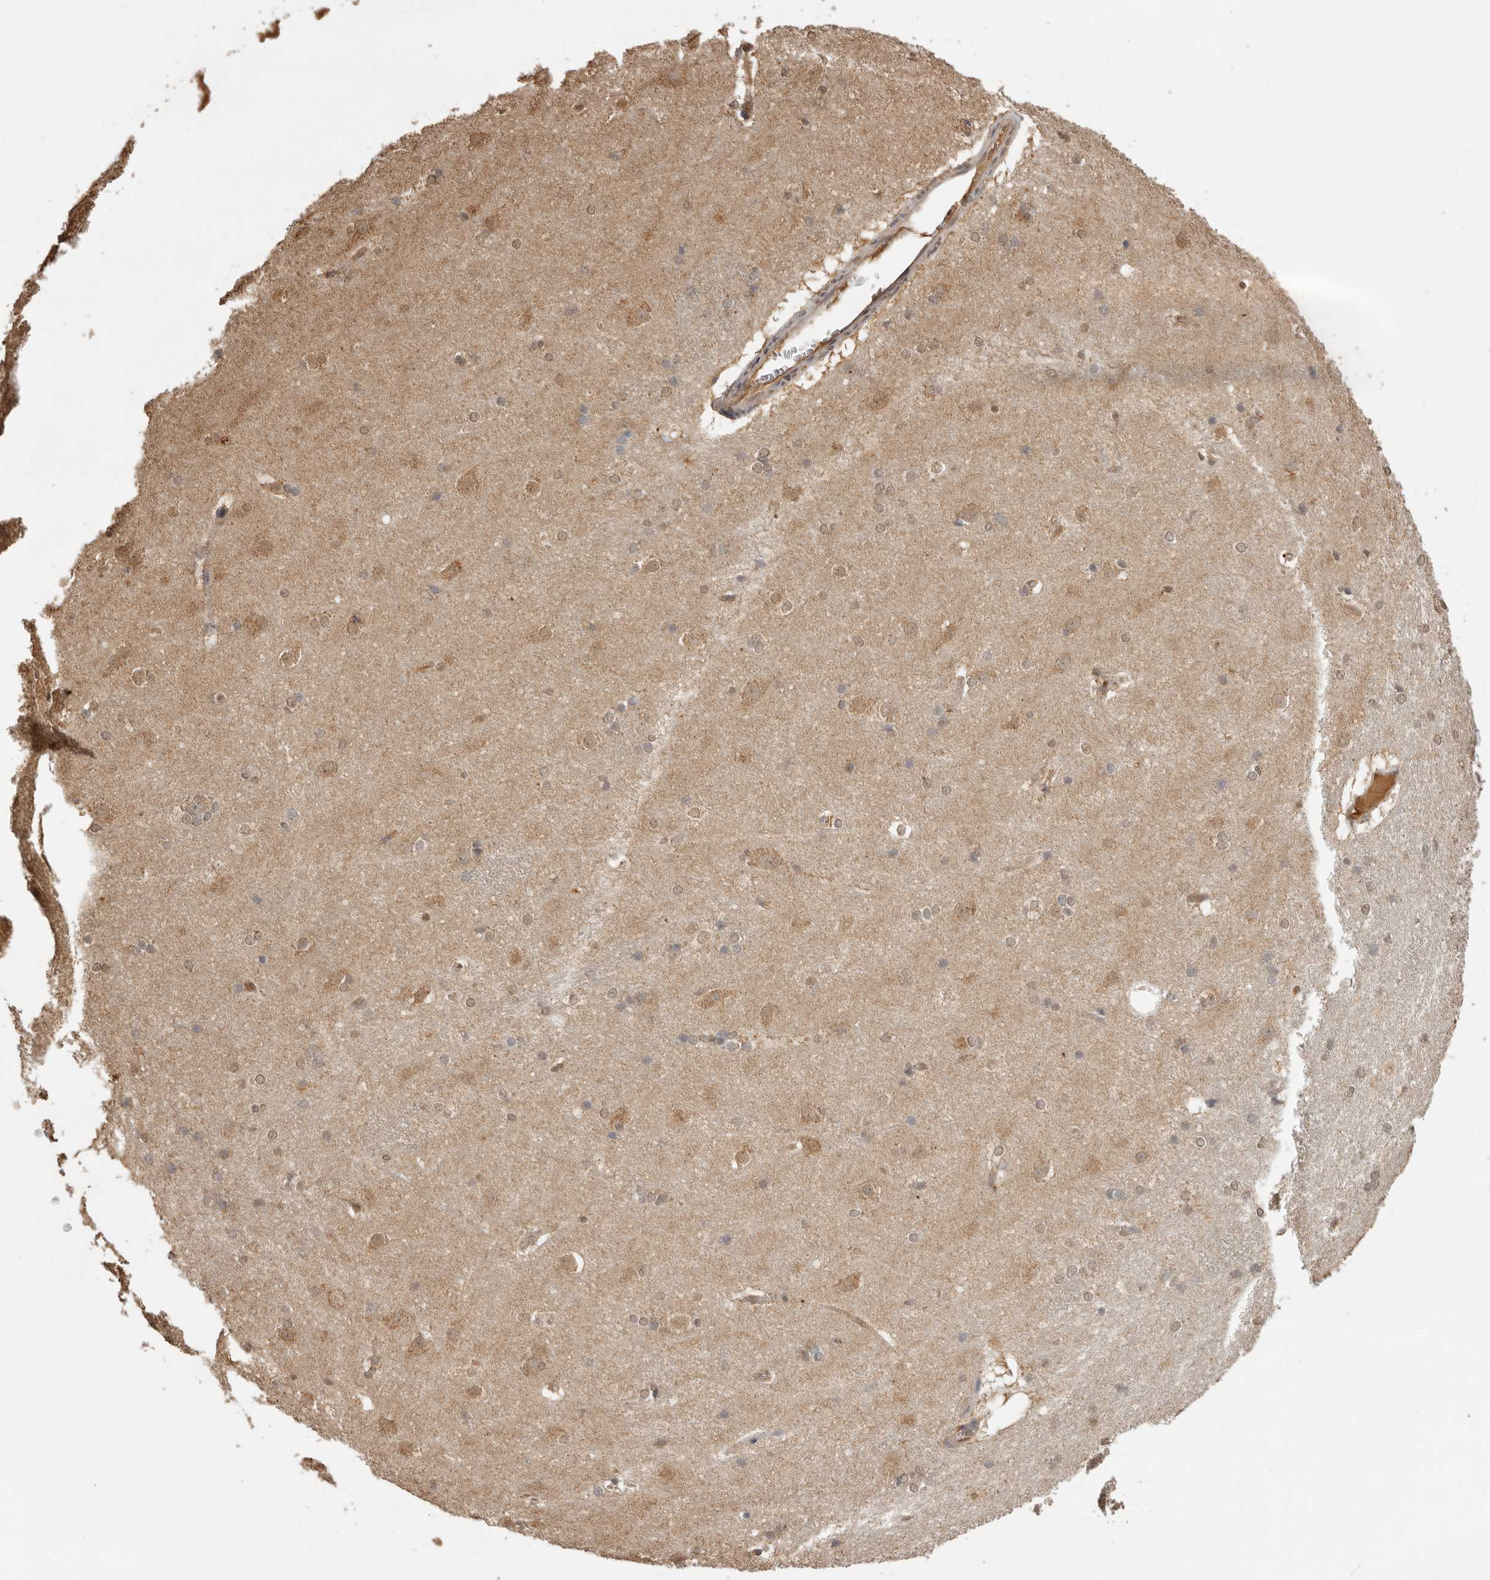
{"staining": {"intensity": "weak", "quantity": "25%-75%", "location": "cytoplasmic/membranous"}, "tissue": "caudate", "cell_type": "Glial cells", "image_type": "normal", "snomed": [{"axis": "morphology", "description": "Normal tissue, NOS"}, {"axis": "topography", "description": "Lateral ventricle wall"}], "caption": "A photomicrograph of human caudate stained for a protein shows weak cytoplasmic/membranous brown staining in glial cells. The protein is stained brown, and the nuclei are stained in blue (DAB (3,3'-diaminobenzidine) IHC with brightfield microscopy, high magnification).", "gene": "JAG2", "patient": {"sex": "female", "age": 19}}